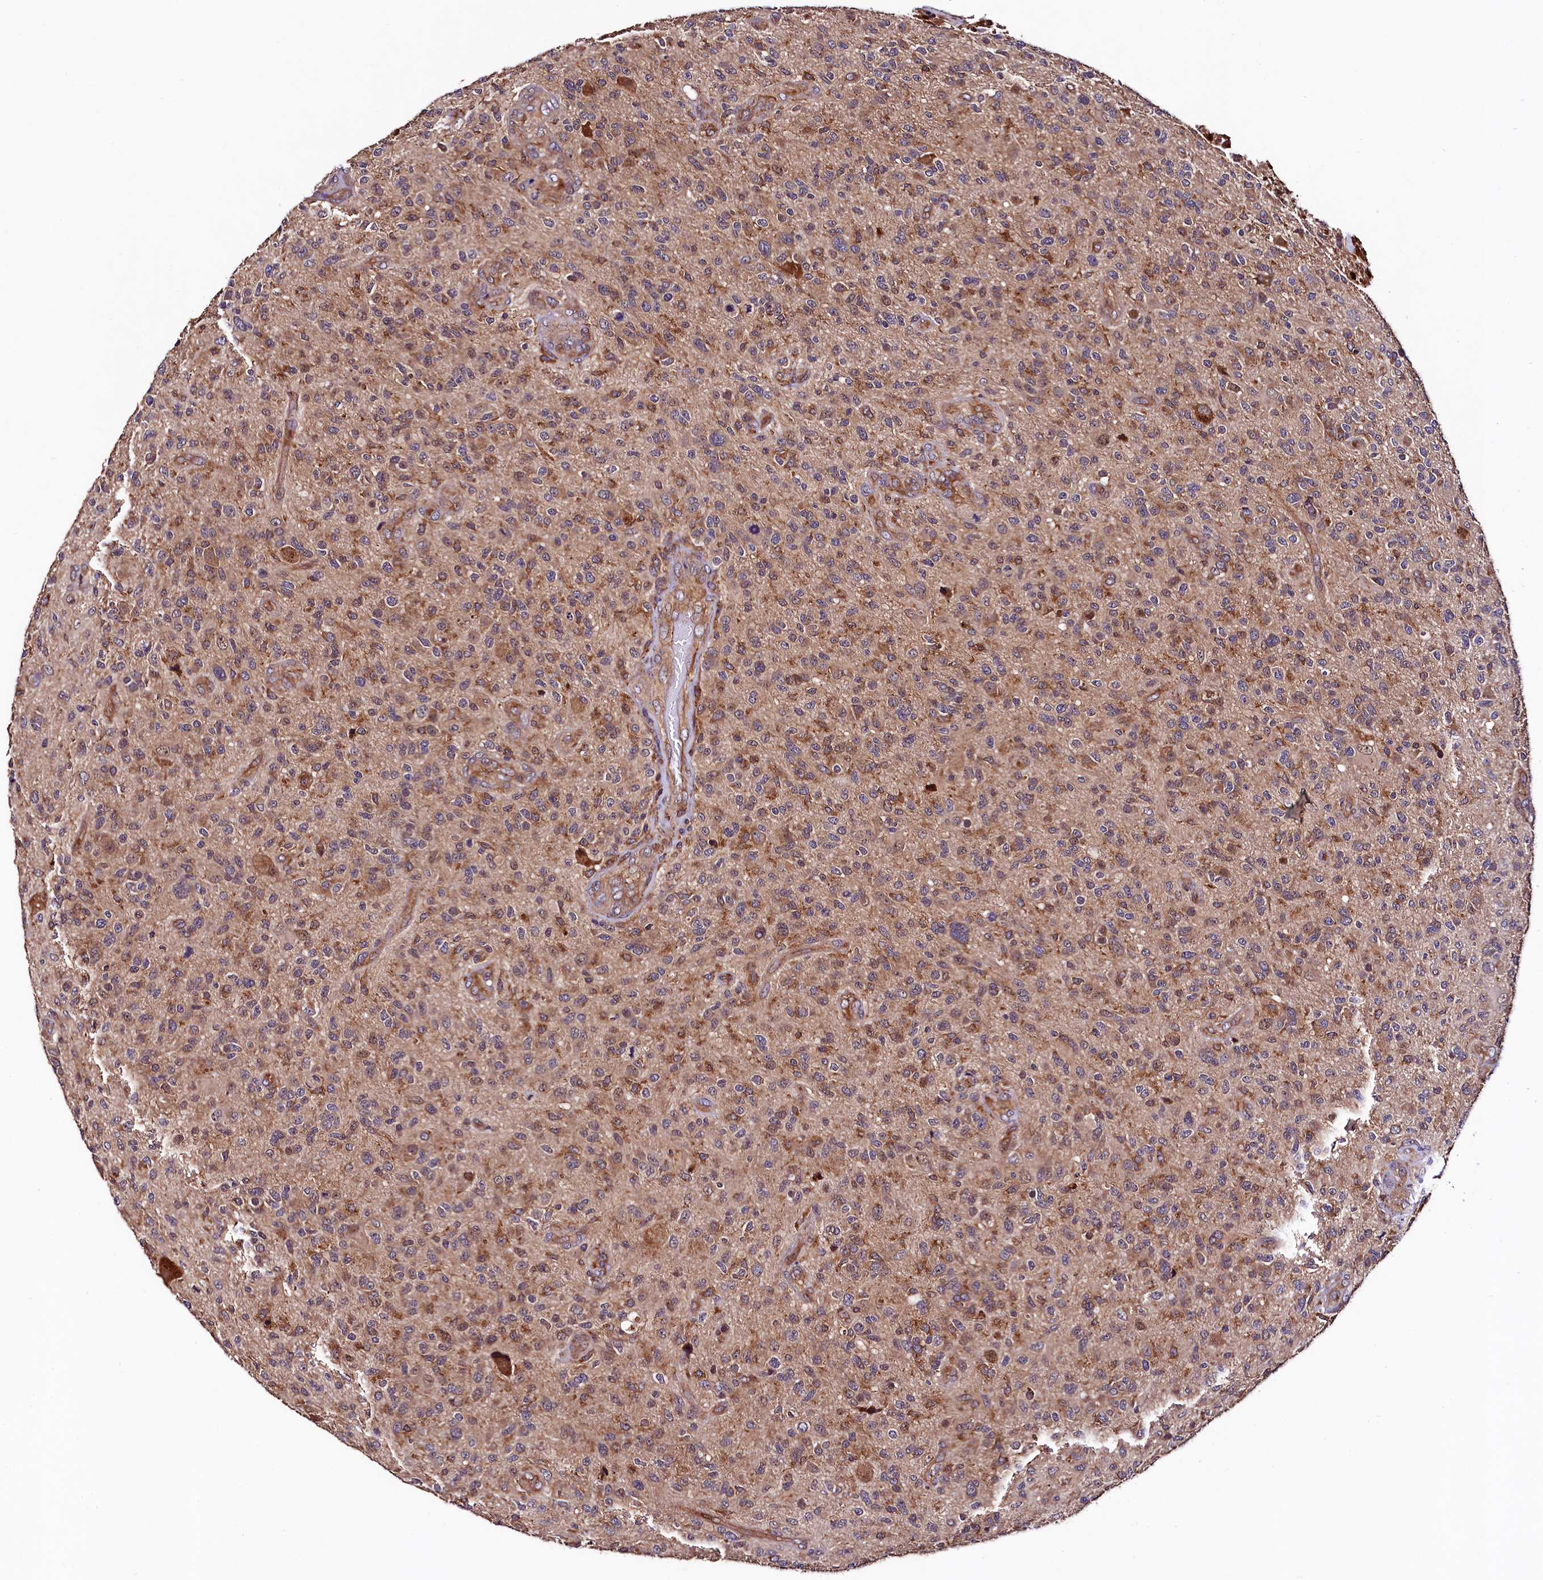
{"staining": {"intensity": "moderate", "quantity": ">75%", "location": "cytoplasmic/membranous"}, "tissue": "glioma", "cell_type": "Tumor cells", "image_type": "cancer", "snomed": [{"axis": "morphology", "description": "Glioma, malignant, High grade"}, {"axis": "topography", "description": "Brain"}], "caption": "Brown immunohistochemical staining in human glioma demonstrates moderate cytoplasmic/membranous expression in approximately >75% of tumor cells.", "gene": "VPS35", "patient": {"sex": "male", "age": 47}}